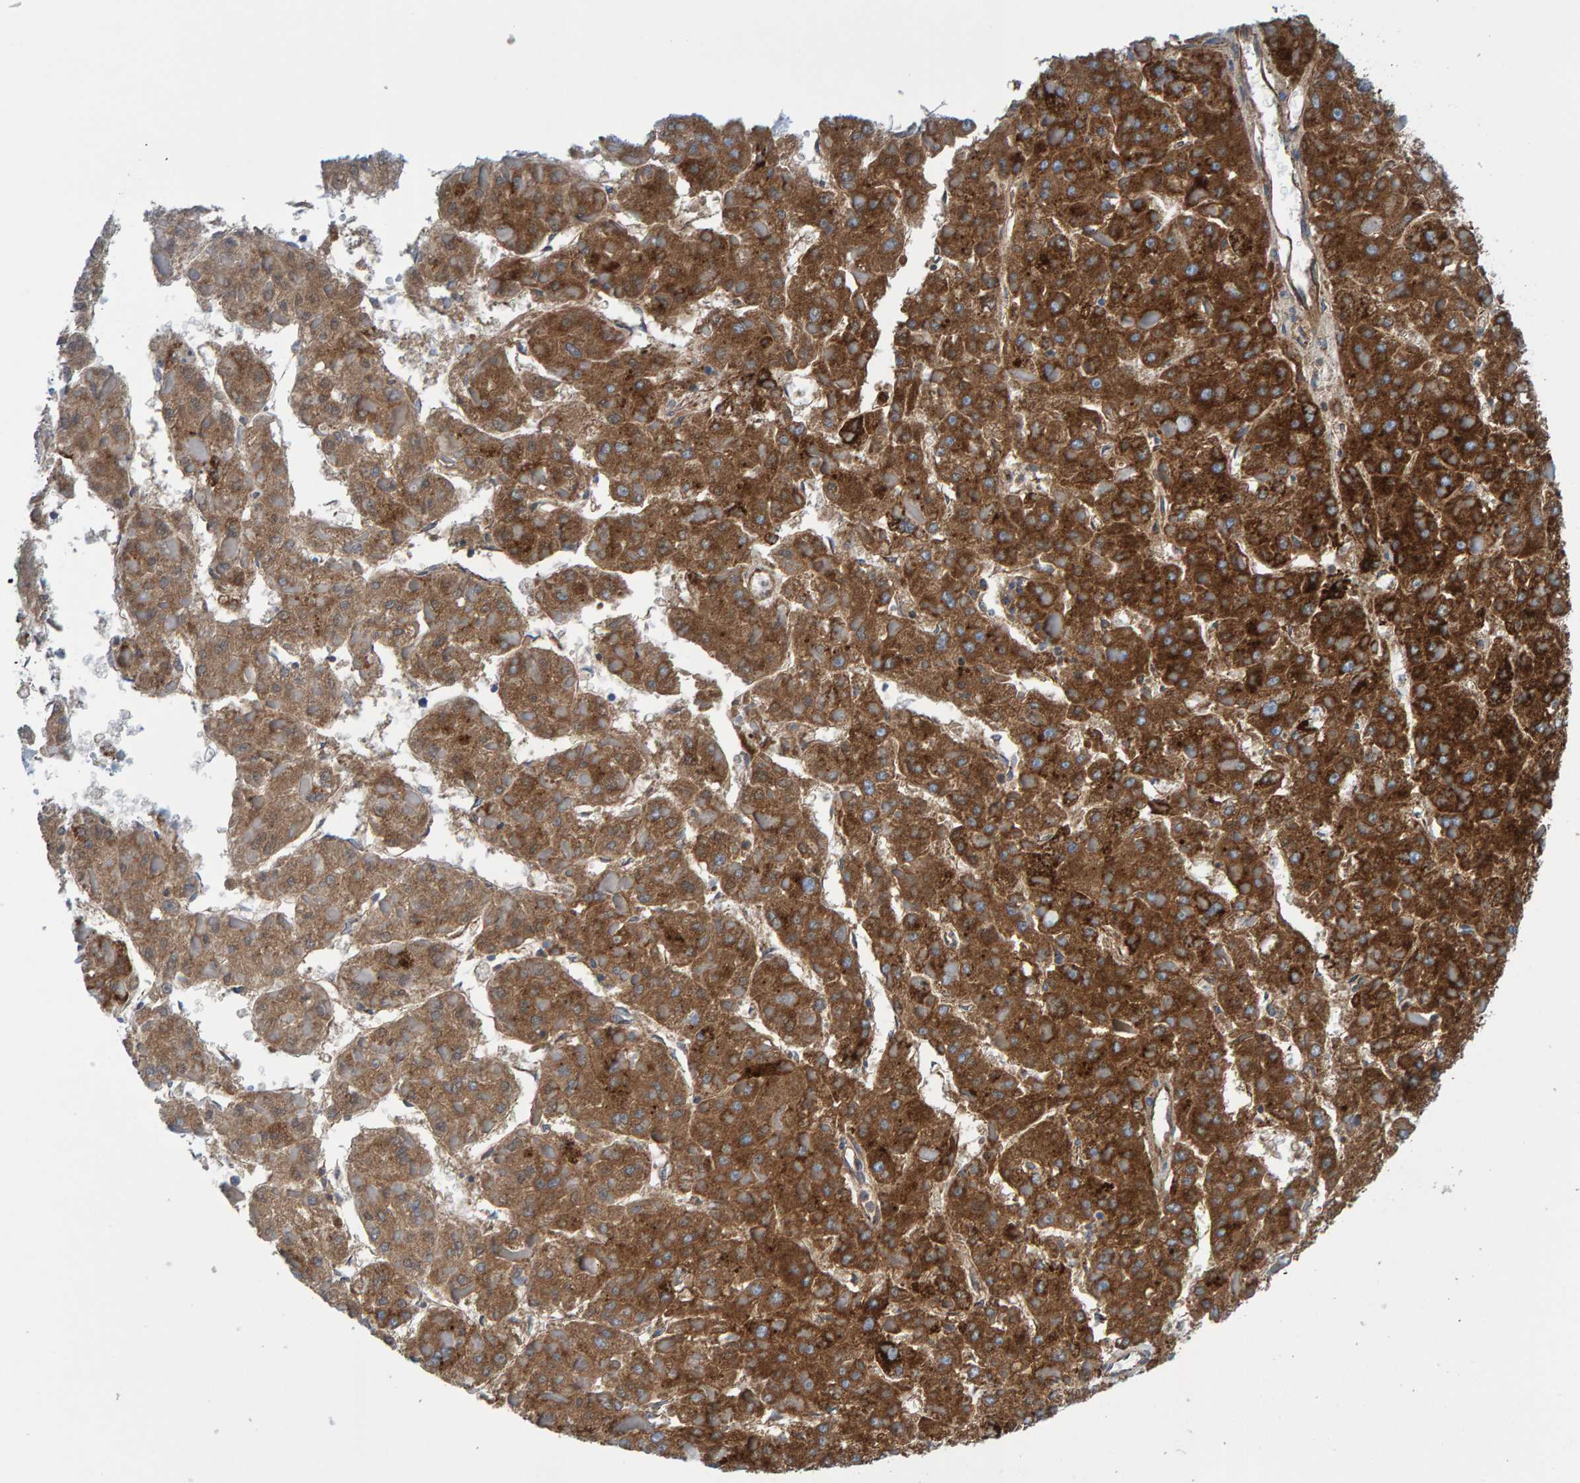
{"staining": {"intensity": "strong", "quantity": ">75%", "location": "cytoplasmic/membranous"}, "tissue": "liver cancer", "cell_type": "Tumor cells", "image_type": "cancer", "snomed": [{"axis": "morphology", "description": "Carcinoma, Hepatocellular, NOS"}, {"axis": "topography", "description": "Liver"}], "caption": "High-magnification brightfield microscopy of hepatocellular carcinoma (liver) stained with DAB (3,3'-diaminobenzidine) (brown) and counterstained with hematoxylin (blue). tumor cells exhibit strong cytoplasmic/membranous positivity is present in about>75% of cells.", "gene": "ENSG00000262660", "patient": {"sex": "female", "age": 73}}